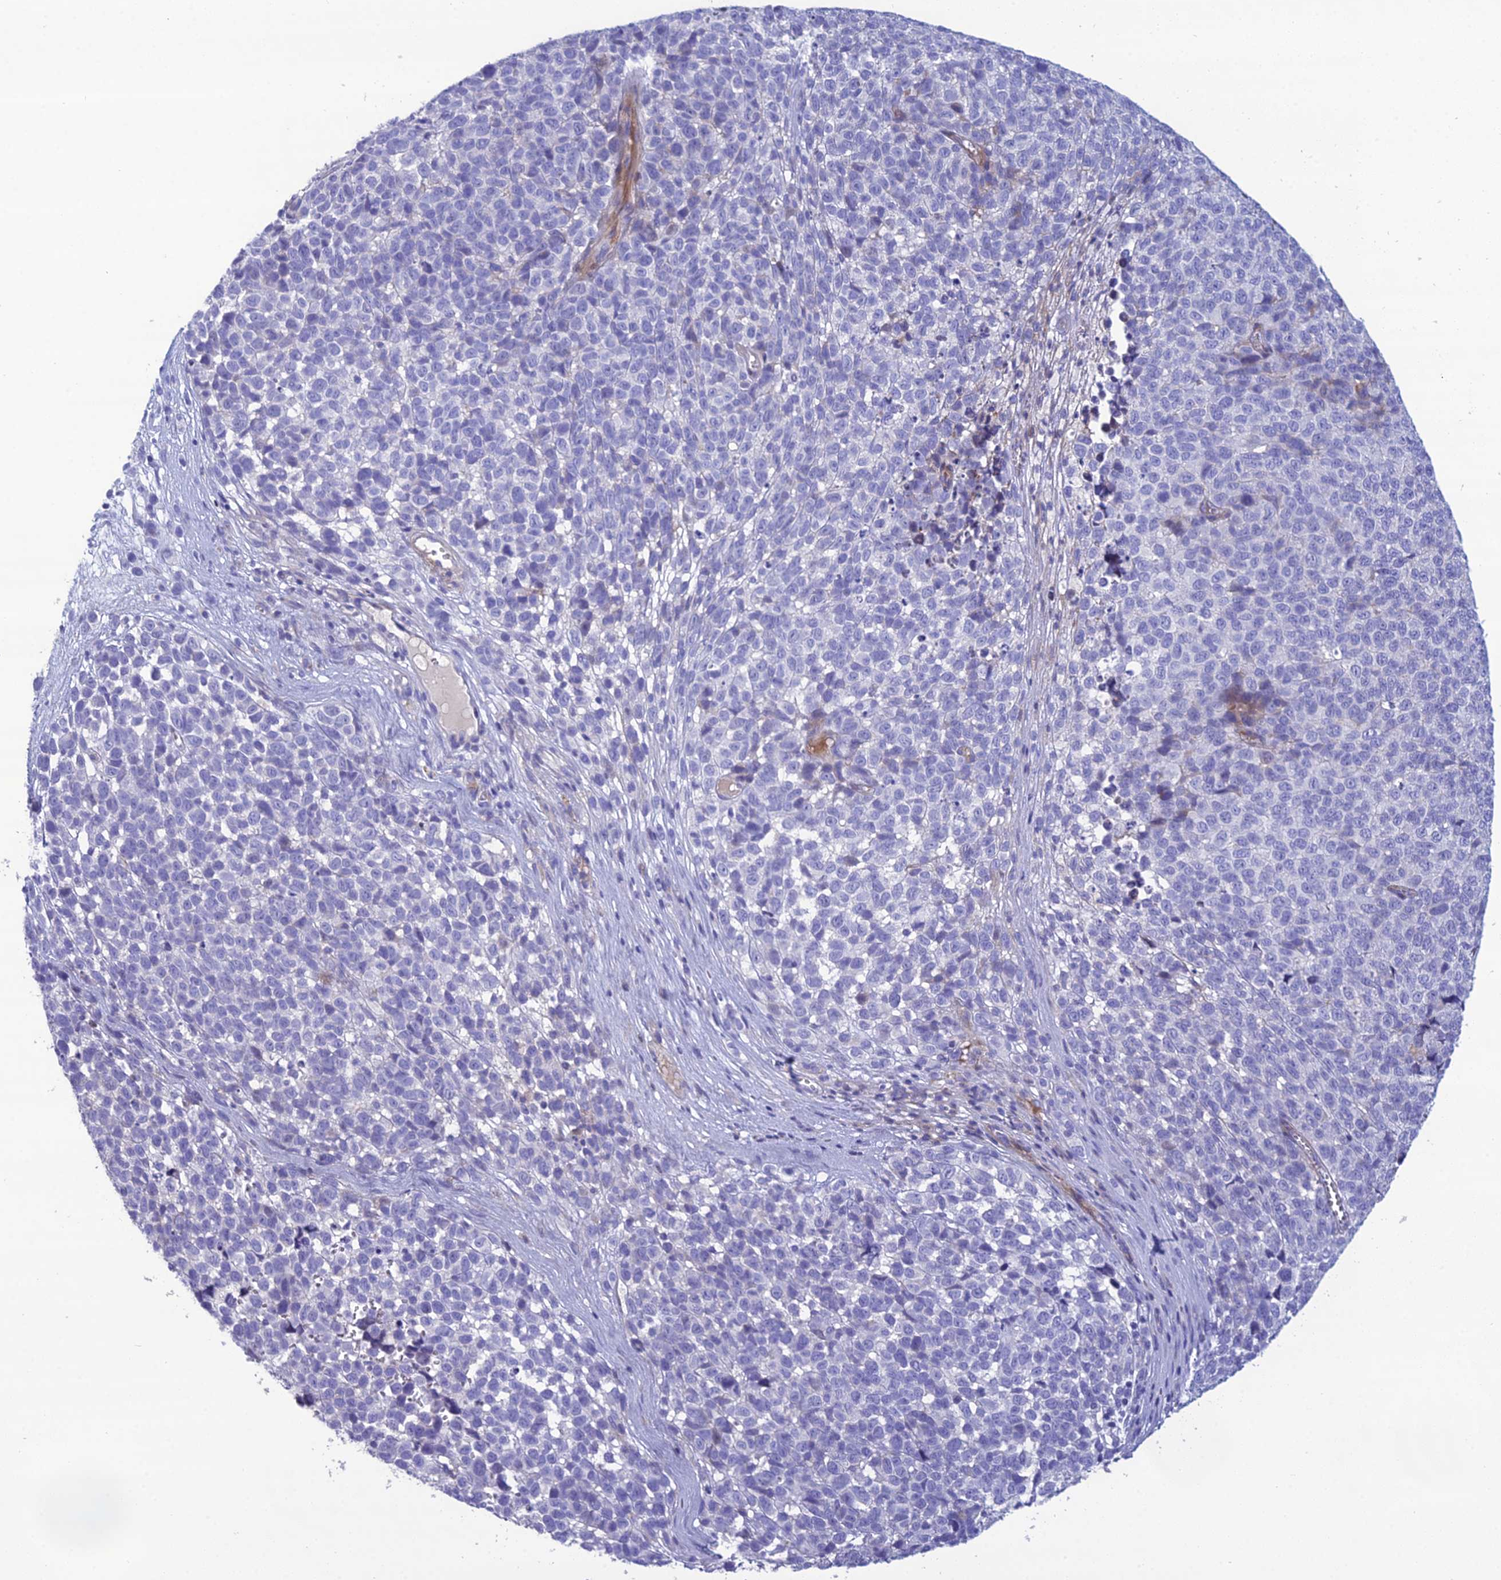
{"staining": {"intensity": "negative", "quantity": "none", "location": "none"}, "tissue": "melanoma", "cell_type": "Tumor cells", "image_type": "cancer", "snomed": [{"axis": "morphology", "description": "Malignant melanoma, NOS"}, {"axis": "topography", "description": "Nose, NOS"}], "caption": "Immunohistochemistry photomicrograph of melanoma stained for a protein (brown), which shows no positivity in tumor cells. The staining was performed using DAB to visualize the protein expression in brown, while the nuclei were stained in blue with hematoxylin (Magnification: 20x).", "gene": "OR56B1", "patient": {"sex": "female", "age": 48}}